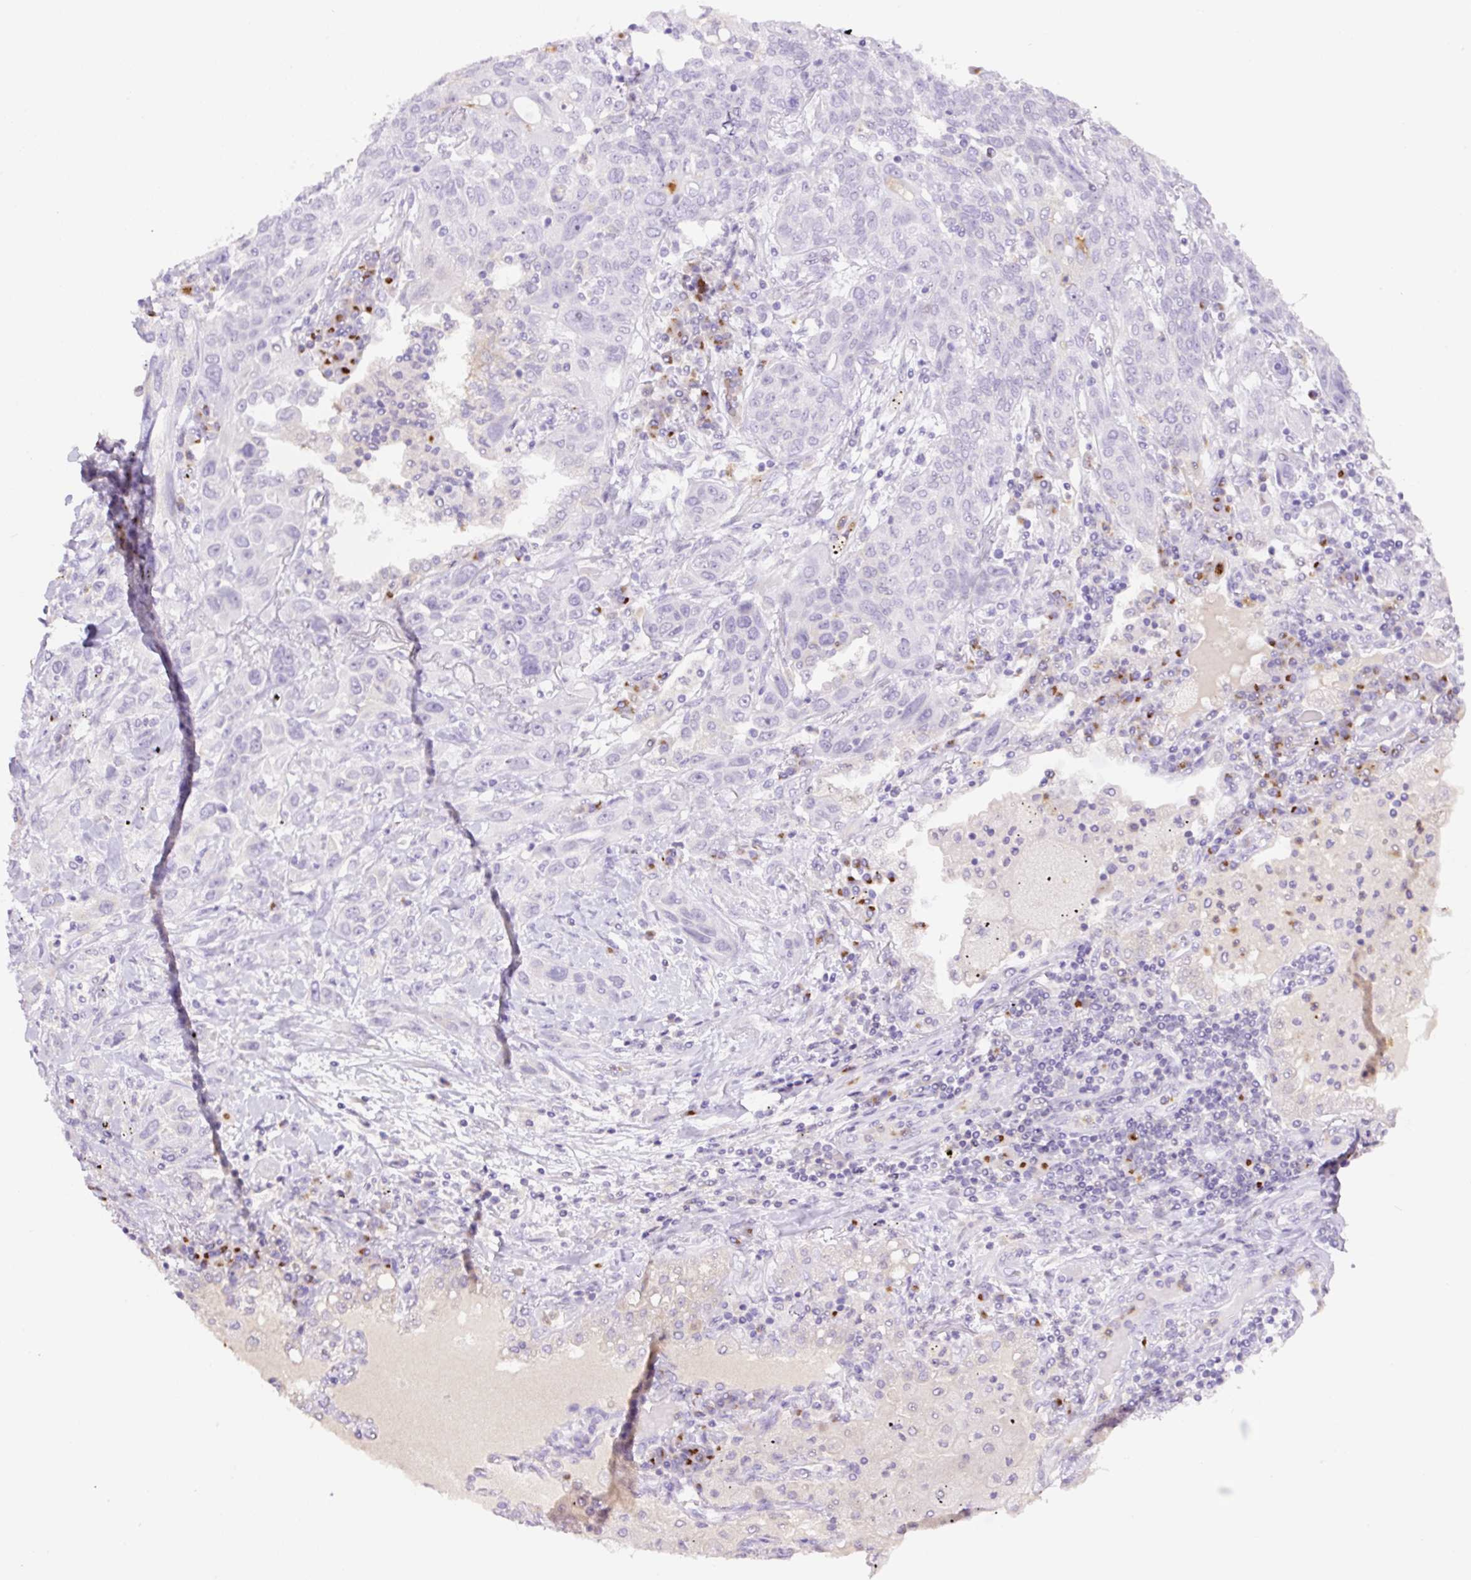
{"staining": {"intensity": "negative", "quantity": "none", "location": "none"}, "tissue": "lung cancer", "cell_type": "Tumor cells", "image_type": "cancer", "snomed": [{"axis": "morphology", "description": "Squamous cell carcinoma, NOS"}, {"axis": "topography", "description": "Lung"}], "caption": "Tumor cells are negative for protein expression in human lung cancer (squamous cell carcinoma). (DAB (3,3'-diaminobenzidine) immunohistochemistry (IHC) with hematoxylin counter stain).", "gene": "MFSD3", "patient": {"sex": "female", "age": 70}}